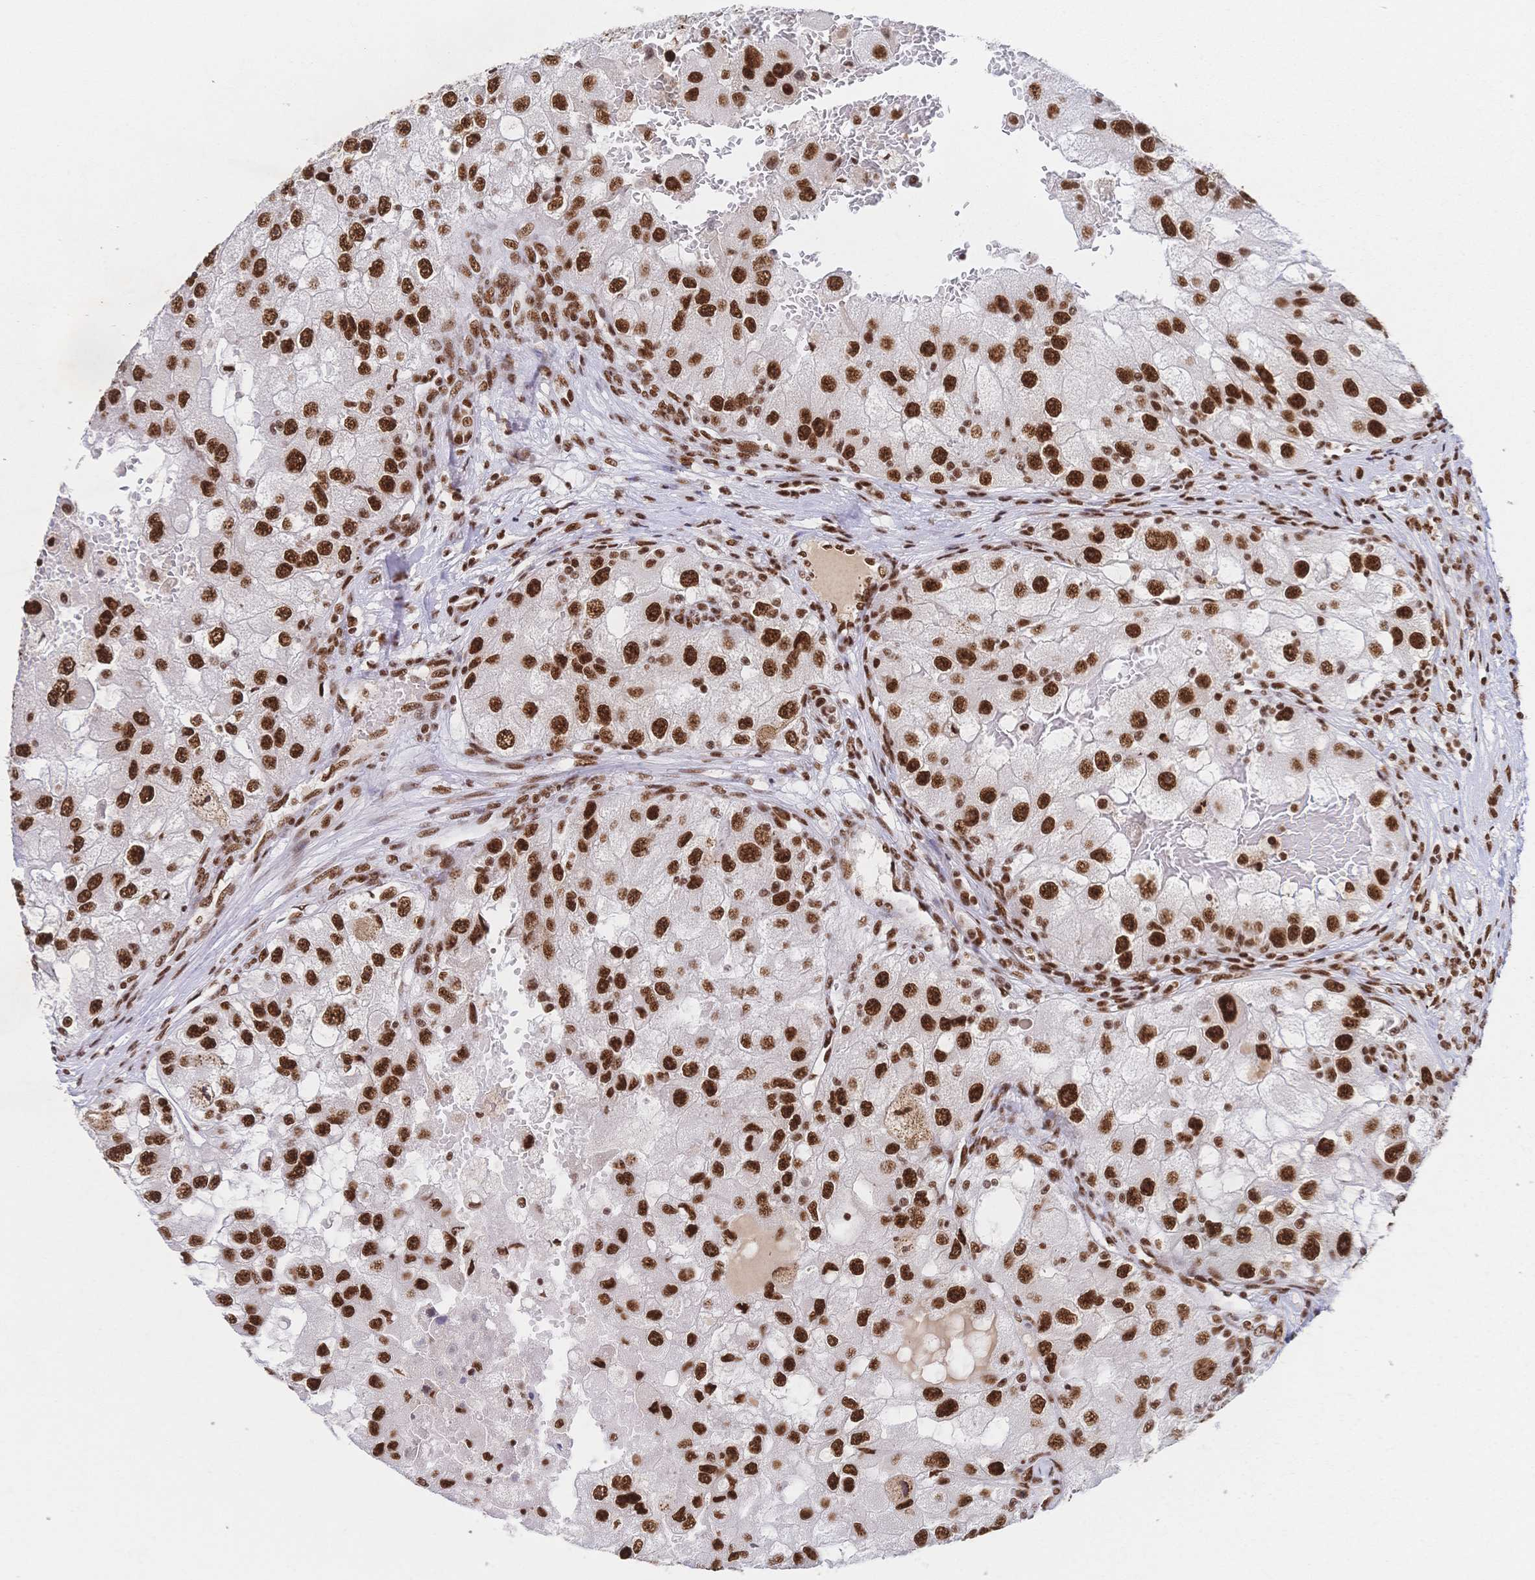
{"staining": {"intensity": "strong", "quantity": ">75%", "location": "nuclear"}, "tissue": "renal cancer", "cell_type": "Tumor cells", "image_type": "cancer", "snomed": [{"axis": "morphology", "description": "Adenocarcinoma, NOS"}, {"axis": "topography", "description": "Kidney"}], "caption": "A photomicrograph of adenocarcinoma (renal) stained for a protein demonstrates strong nuclear brown staining in tumor cells.", "gene": "SRSF1", "patient": {"sex": "male", "age": 63}}